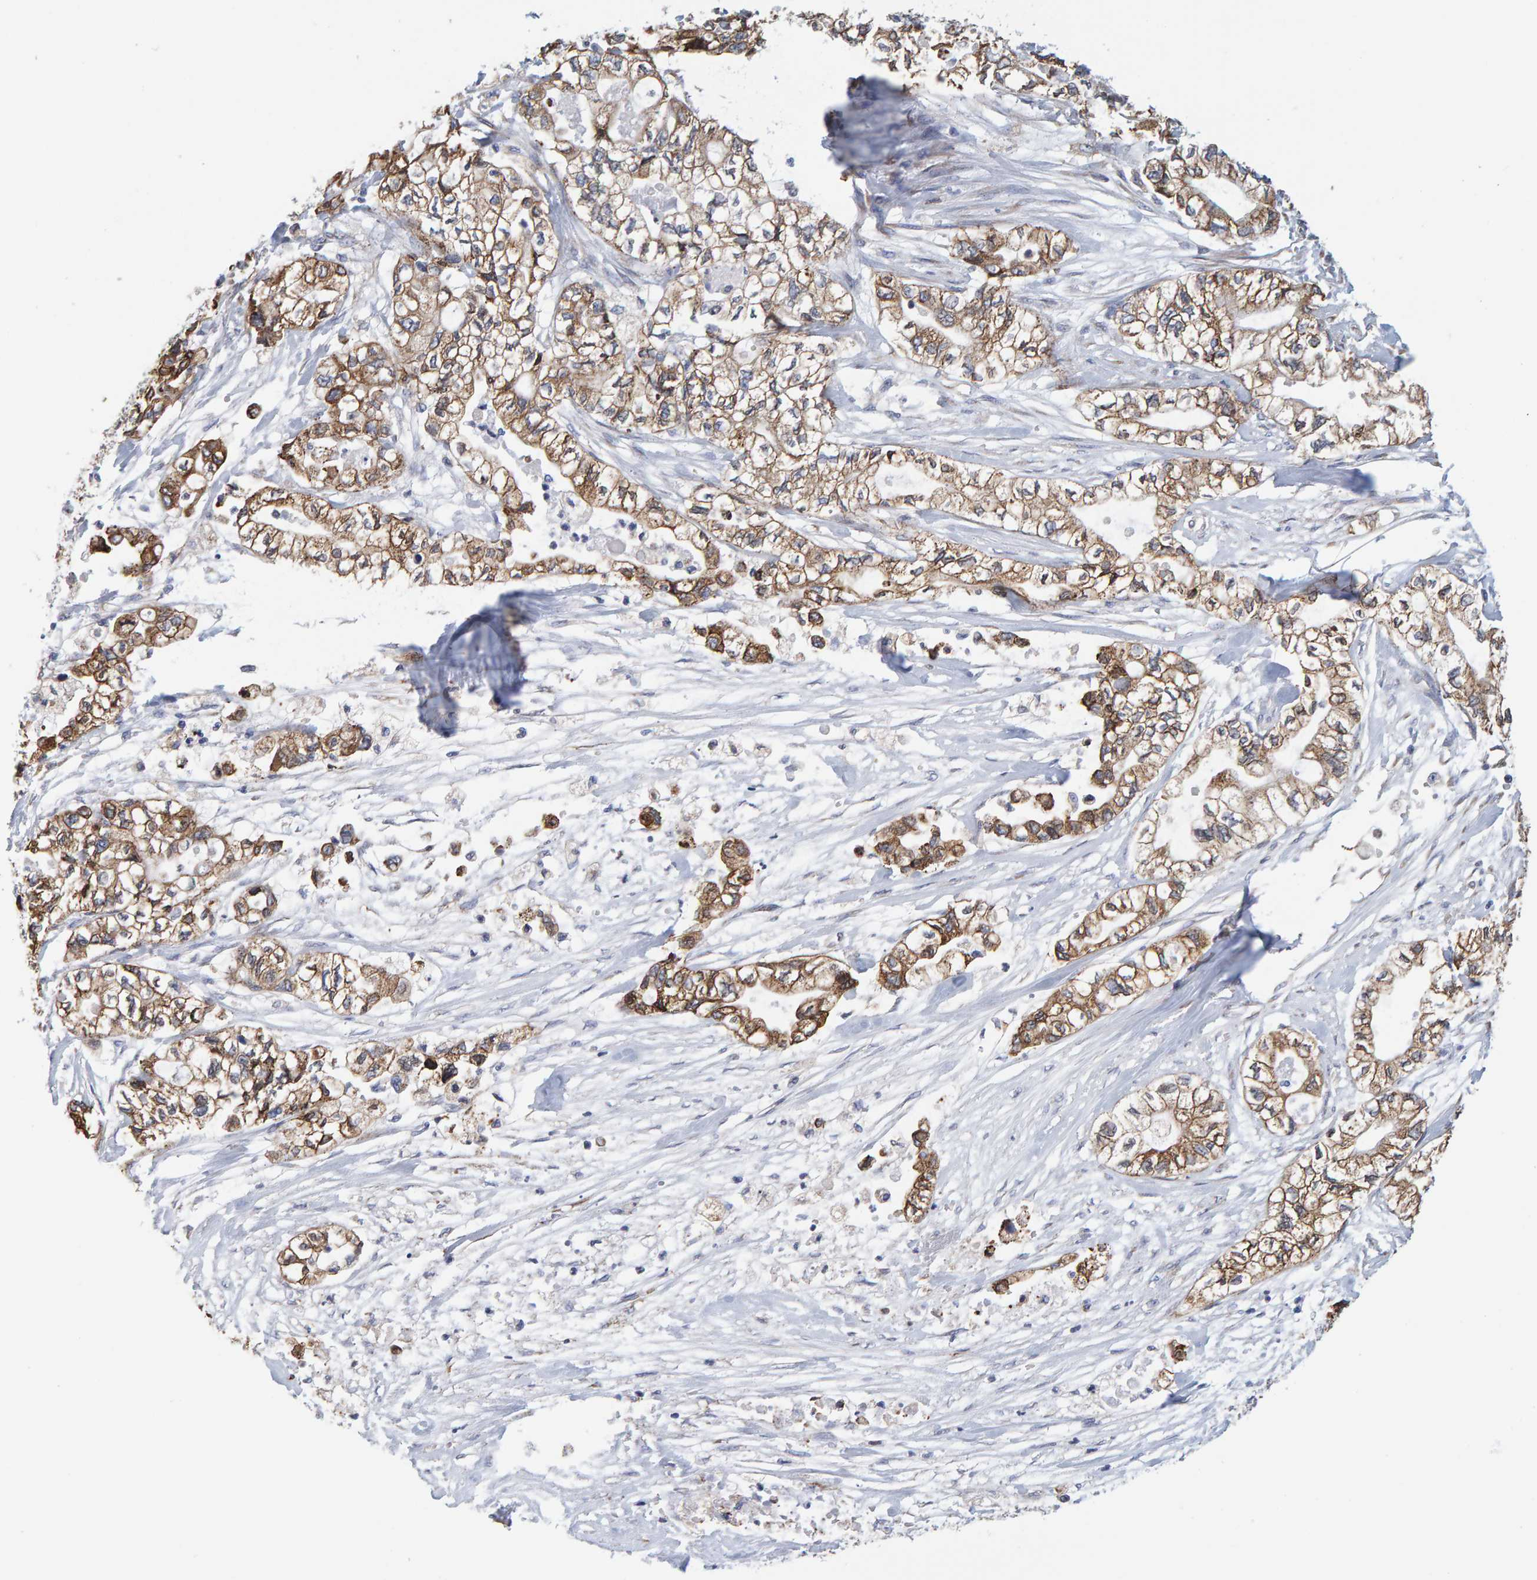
{"staining": {"intensity": "moderate", "quantity": ">75%", "location": "cytoplasmic/membranous"}, "tissue": "pancreatic cancer", "cell_type": "Tumor cells", "image_type": "cancer", "snomed": [{"axis": "morphology", "description": "Adenocarcinoma, NOS"}, {"axis": "topography", "description": "Pancreas"}], "caption": "Pancreatic cancer (adenocarcinoma) stained for a protein (brown) reveals moderate cytoplasmic/membranous positive staining in about >75% of tumor cells.", "gene": "SGPL1", "patient": {"sex": "male", "age": 79}}